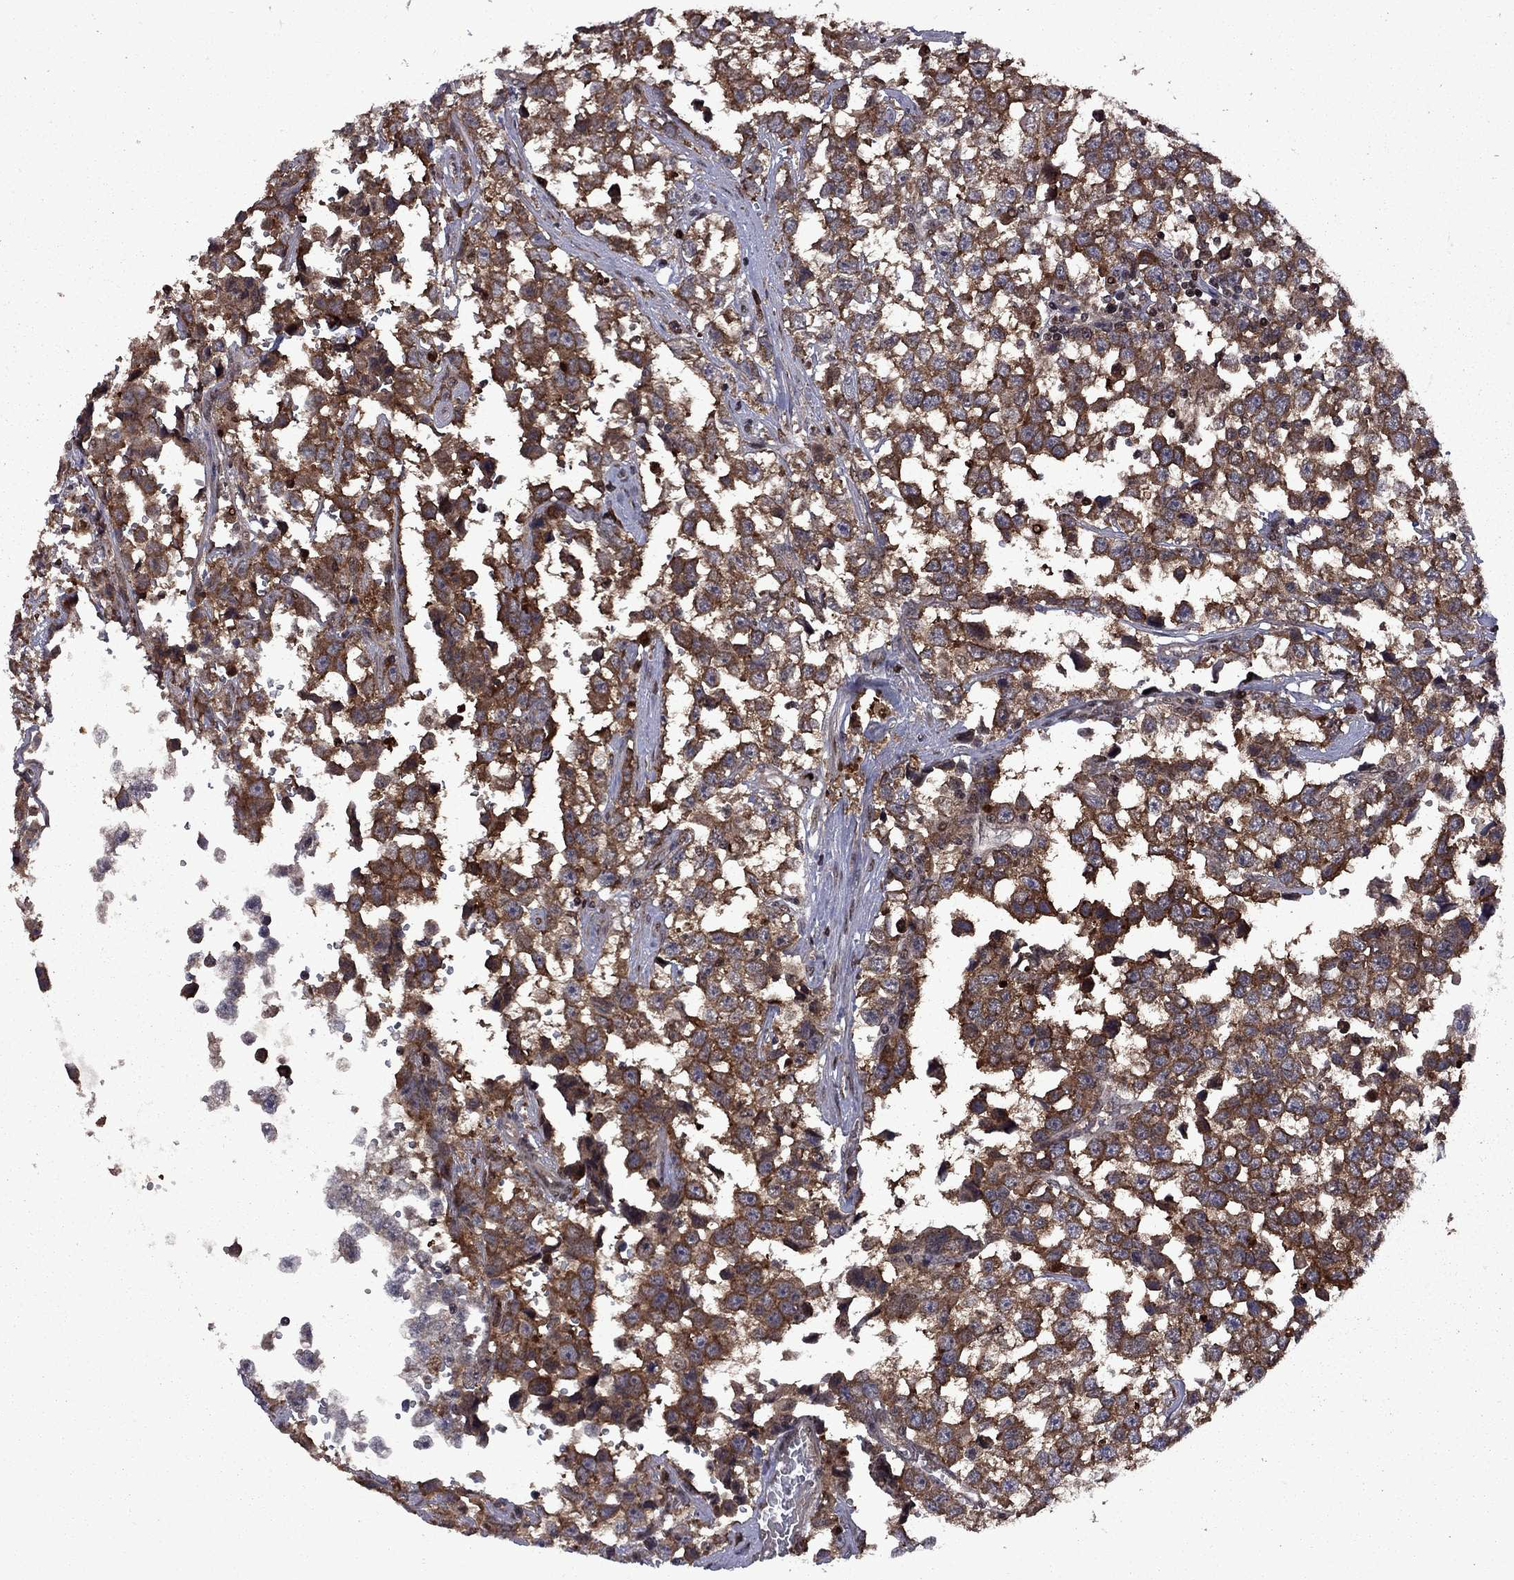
{"staining": {"intensity": "strong", "quantity": ">75%", "location": "cytoplasmic/membranous"}, "tissue": "testis cancer", "cell_type": "Tumor cells", "image_type": "cancer", "snomed": [{"axis": "morphology", "description": "Seminoma, NOS"}, {"axis": "topography", "description": "Testis"}], "caption": "Strong cytoplasmic/membranous protein positivity is present in approximately >75% of tumor cells in testis cancer (seminoma).", "gene": "IPP", "patient": {"sex": "male", "age": 34}}